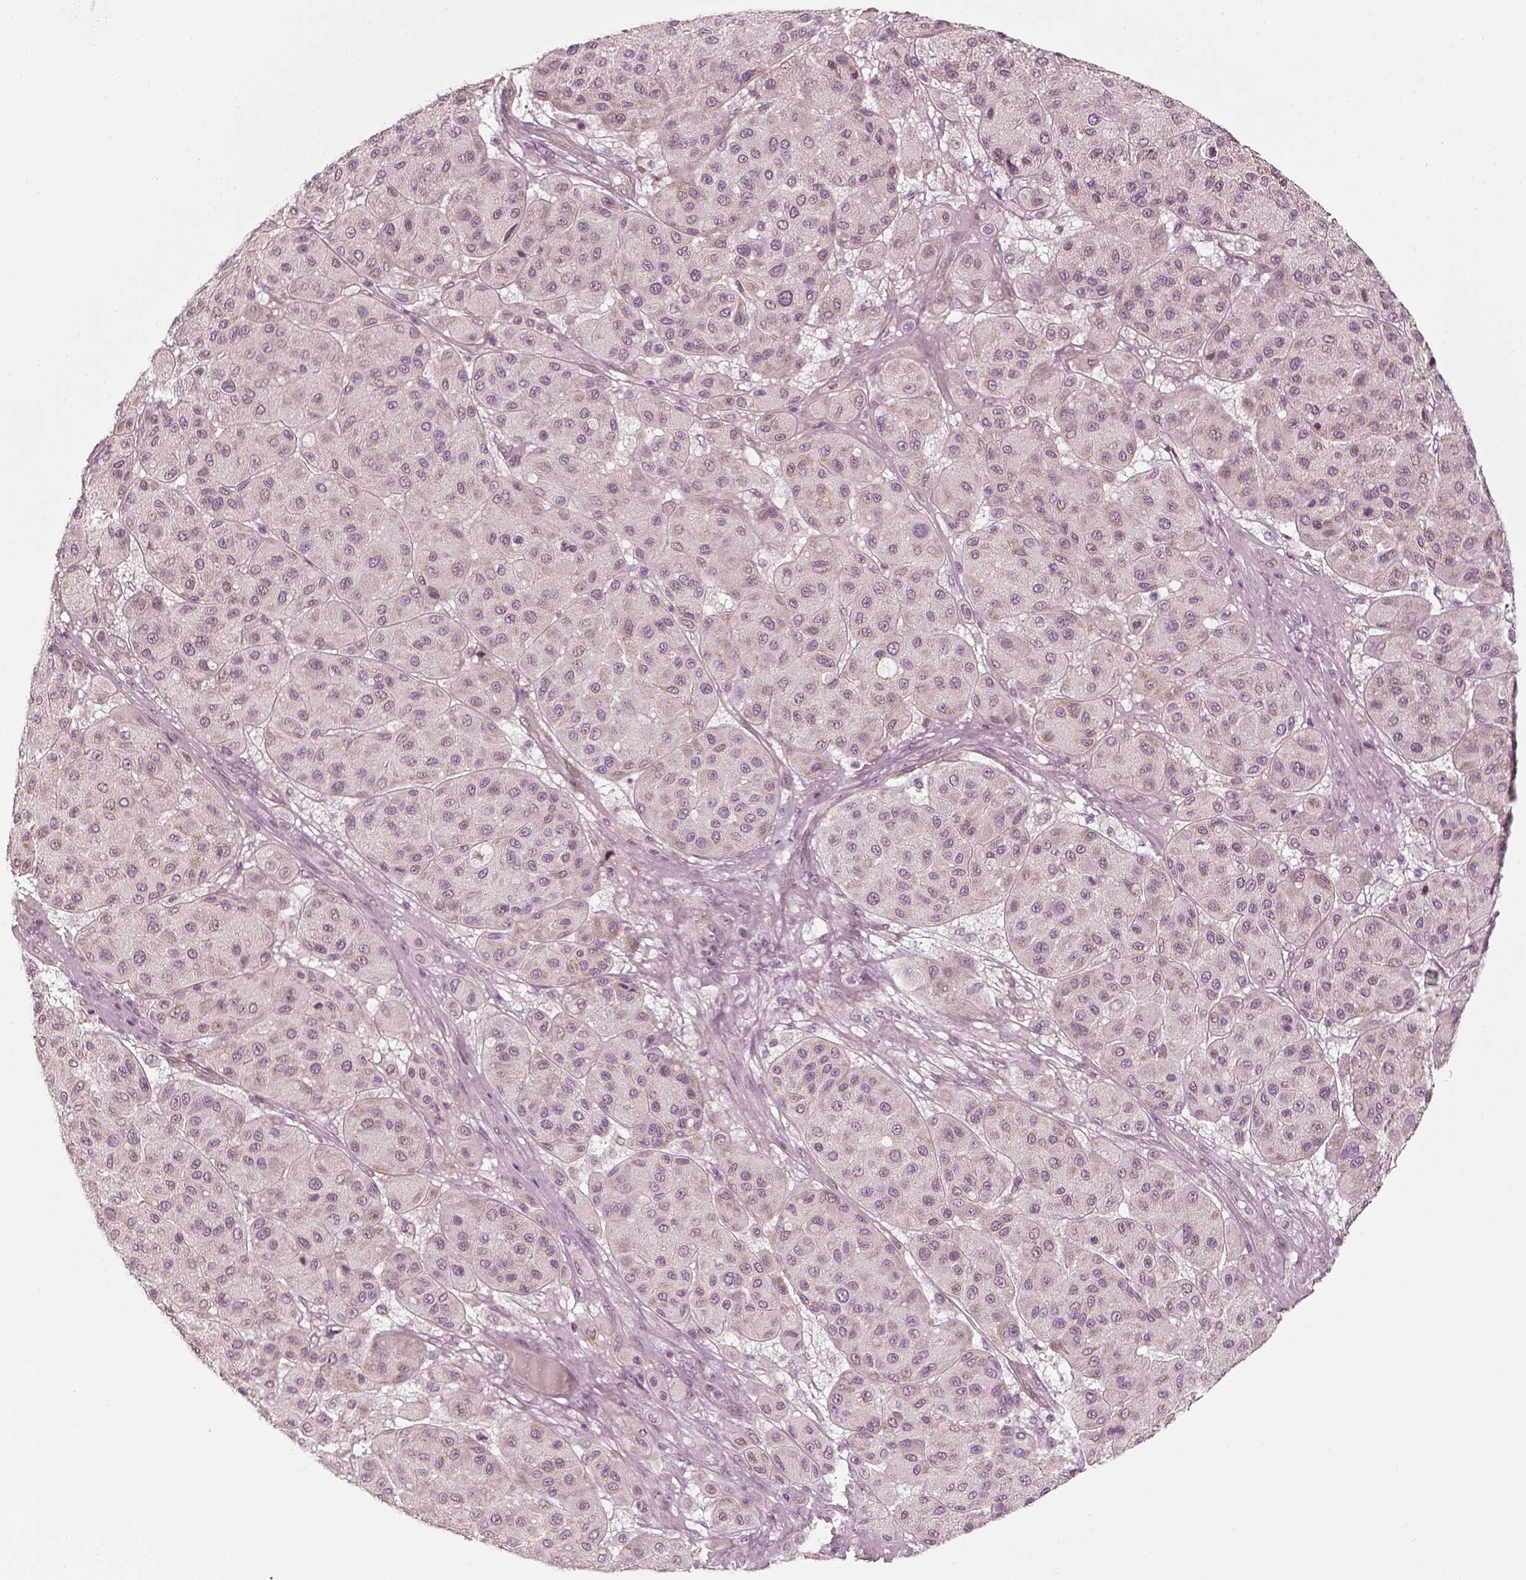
{"staining": {"intensity": "weak", "quantity": "<25%", "location": "cytoplasmic/membranous"}, "tissue": "melanoma", "cell_type": "Tumor cells", "image_type": "cancer", "snomed": [{"axis": "morphology", "description": "Malignant melanoma, Metastatic site"}, {"axis": "topography", "description": "Smooth muscle"}], "caption": "A high-resolution histopathology image shows IHC staining of malignant melanoma (metastatic site), which displays no significant positivity in tumor cells.", "gene": "LAMB2", "patient": {"sex": "male", "age": 41}}